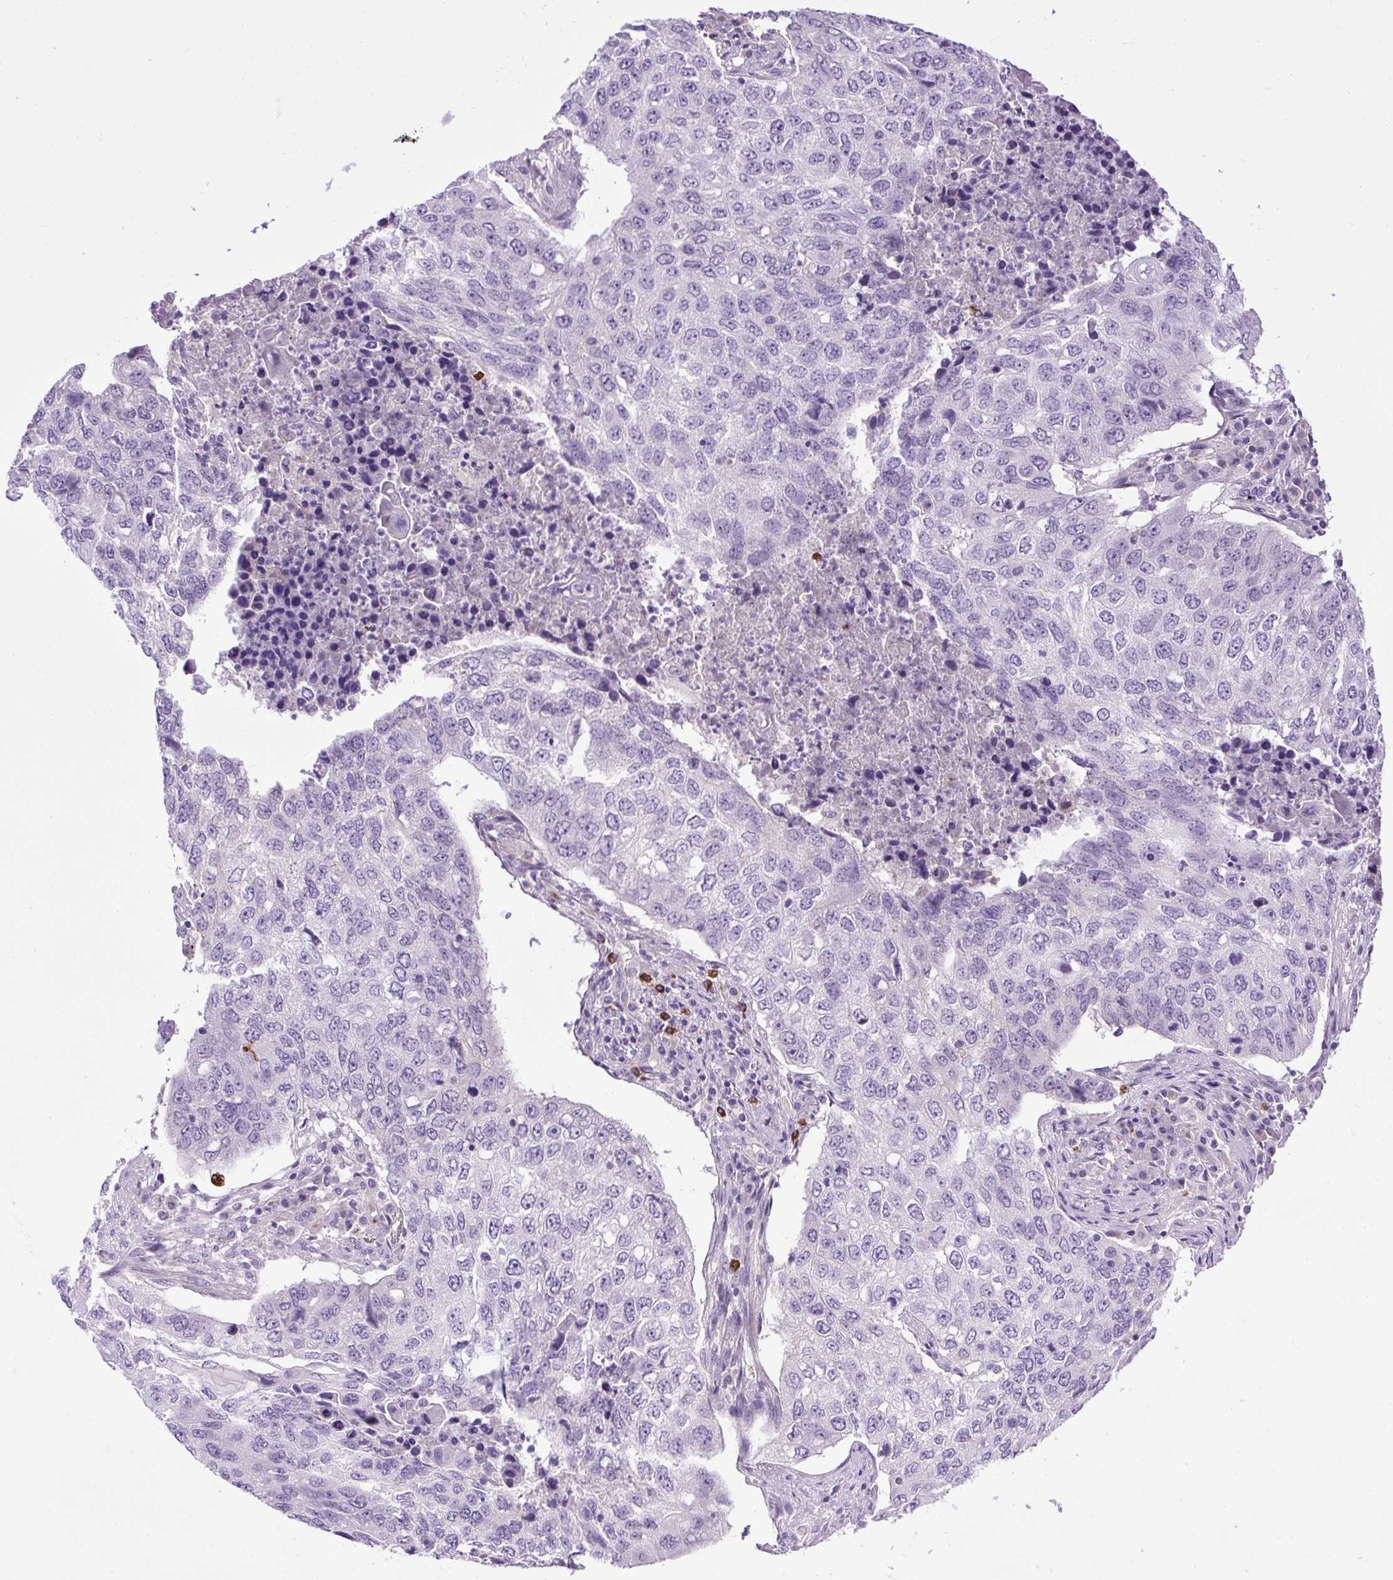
{"staining": {"intensity": "negative", "quantity": "none", "location": "none"}, "tissue": "lung cancer", "cell_type": "Tumor cells", "image_type": "cancer", "snomed": [{"axis": "morphology", "description": "Squamous cell carcinoma, NOS"}, {"axis": "topography", "description": "Lung"}], "caption": "DAB (3,3'-diaminobenzidine) immunohistochemical staining of human lung cancer (squamous cell carcinoma) demonstrates no significant expression in tumor cells.", "gene": "VWA7", "patient": {"sex": "female", "age": 63}}